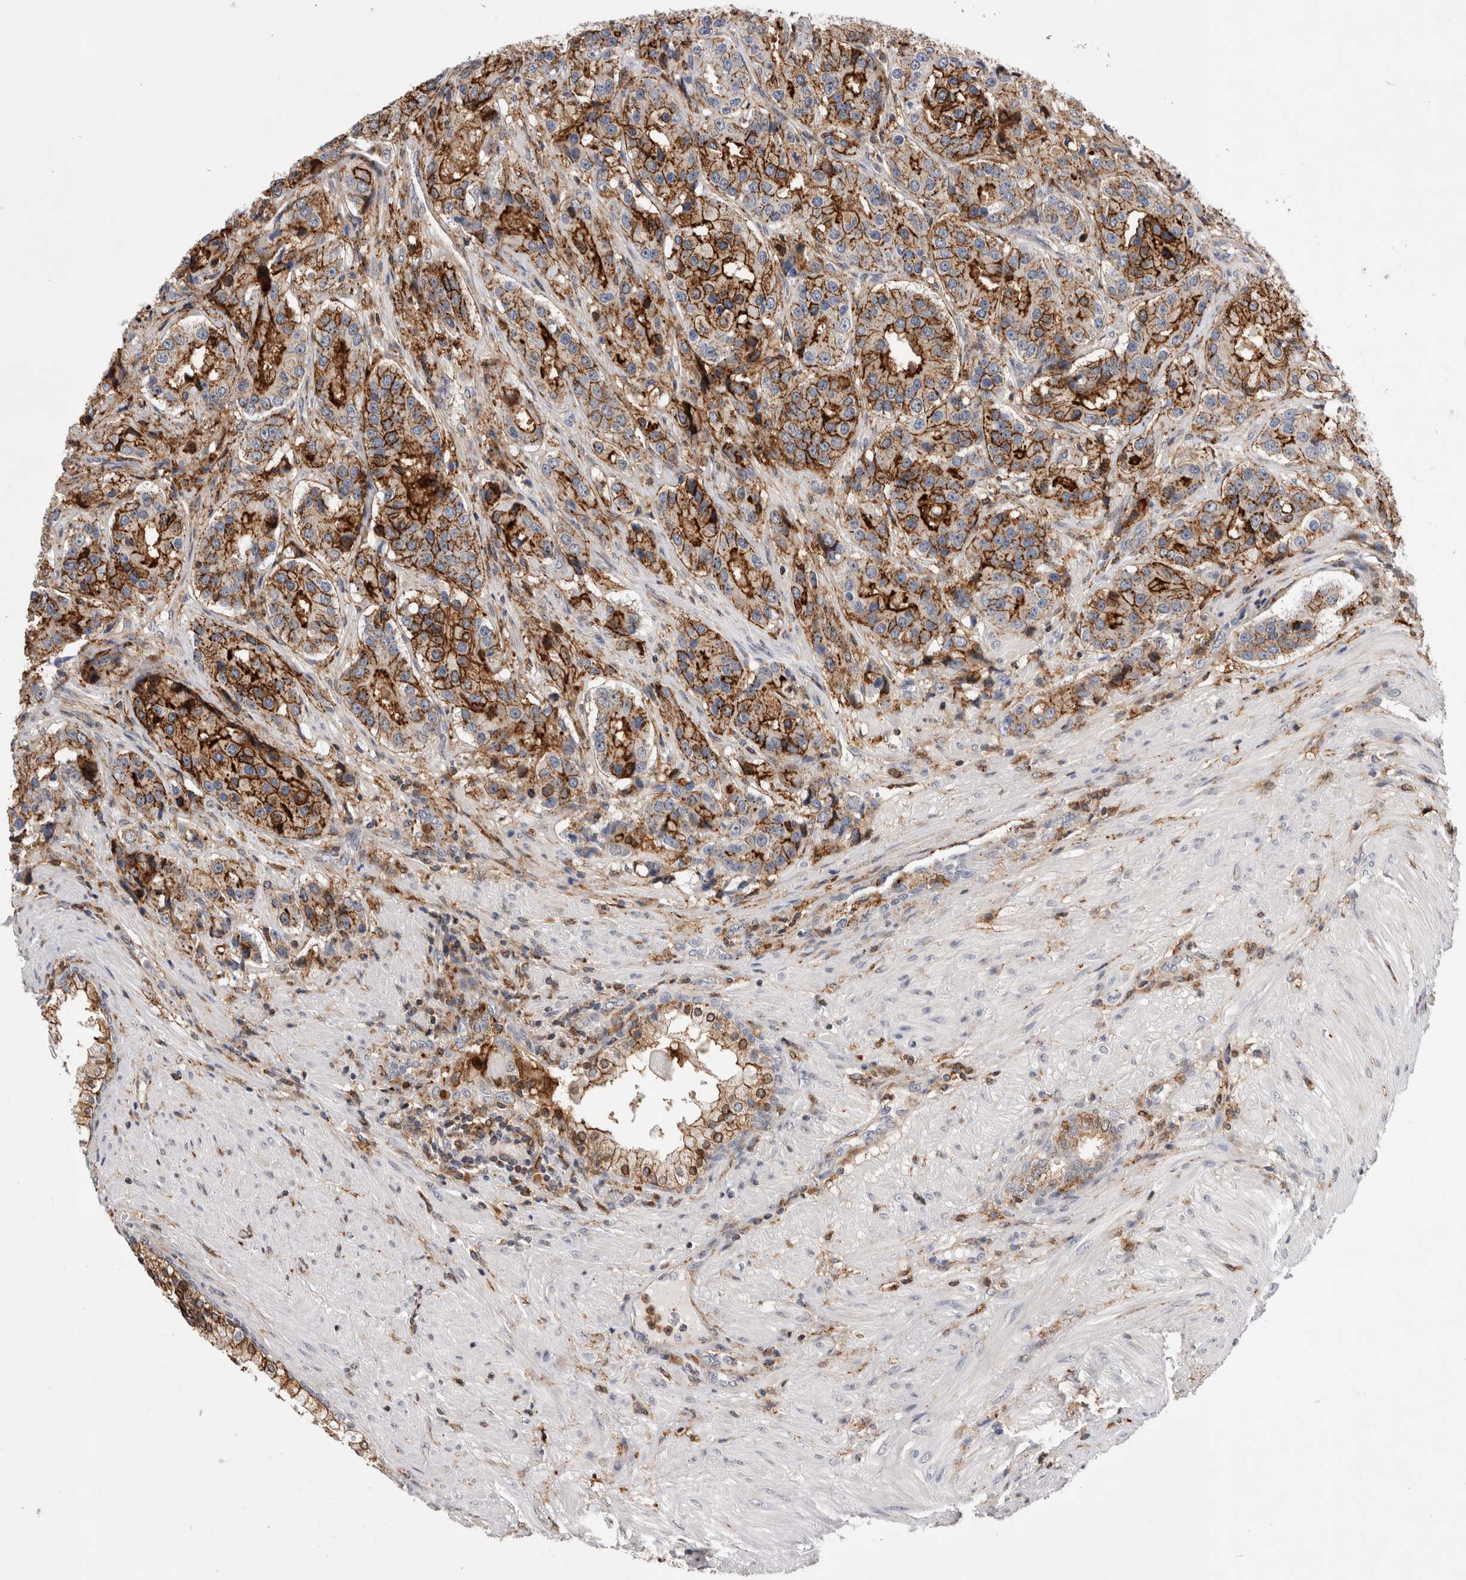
{"staining": {"intensity": "strong", "quantity": ">75%", "location": "cytoplasmic/membranous"}, "tissue": "prostate cancer", "cell_type": "Tumor cells", "image_type": "cancer", "snomed": [{"axis": "morphology", "description": "Adenocarcinoma, High grade"}, {"axis": "topography", "description": "Prostate"}], "caption": "The immunohistochemical stain labels strong cytoplasmic/membranous staining in tumor cells of prostate cancer tissue. The staining was performed using DAB (3,3'-diaminobenzidine) to visualize the protein expression in brown, while the nuclei were stained in blue with hematoxylin (Magnification: 20x).", "gene": "CCDC88B", "patient": {"sex": "male", "age": 60}}